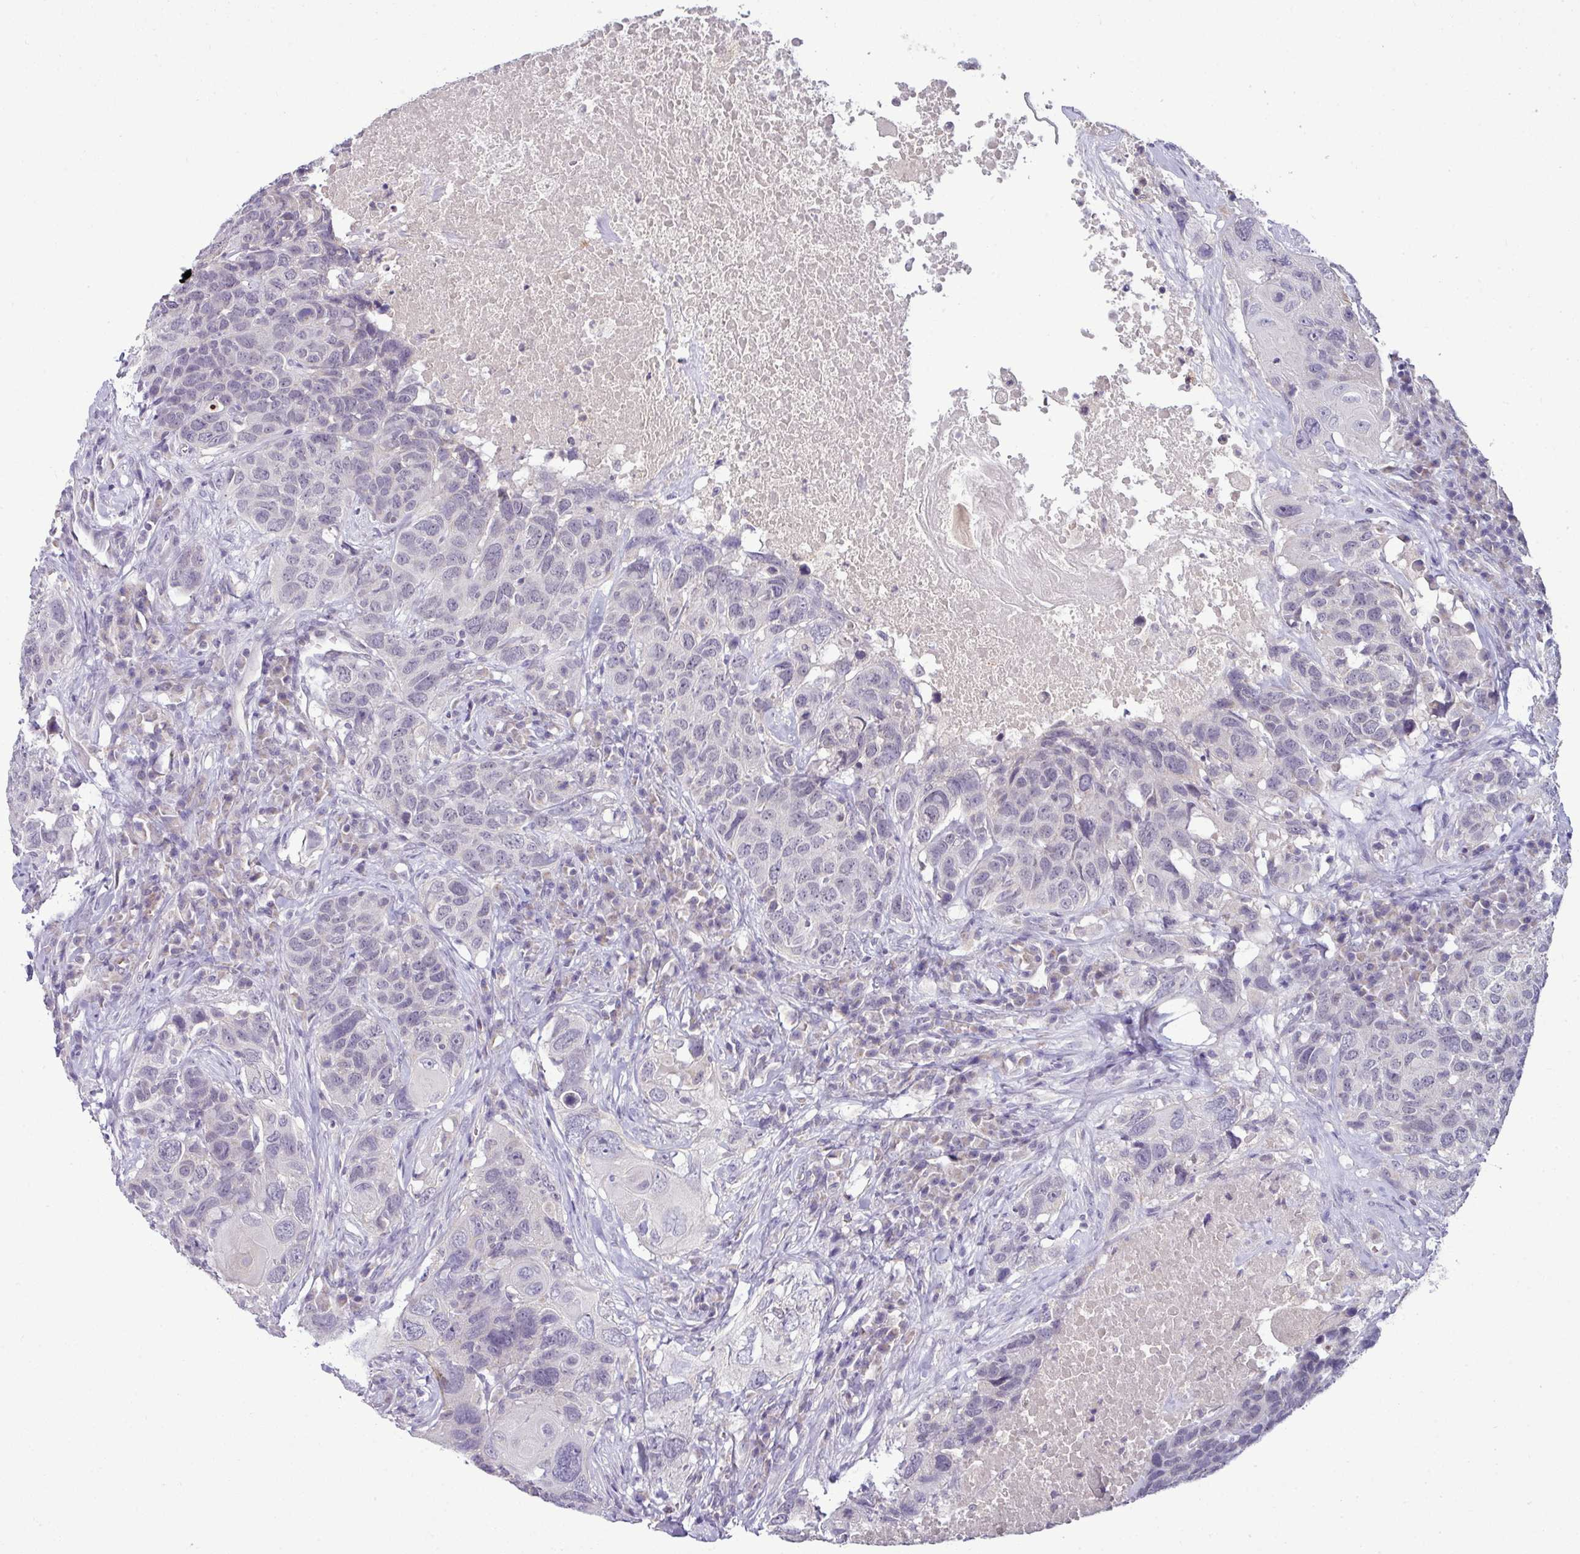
{"staining": {"intensity": "negative", "quantity": "none", "location": "none"}, "tissue": "head and neck cancer", "cell_type": "Tumor cells", "image_type": "cancer", "snomed": [{"axis": "morphology", "description": "Squamous cell carcinoma, NOS"}, {"axis": "topography", "description": "Head-Neck"}], "caption": "Tumor cells are negative for protein expression in human head and neck cancer.", "gene": "HBEGF", "patient": {"sex": "male", "age": 66}}